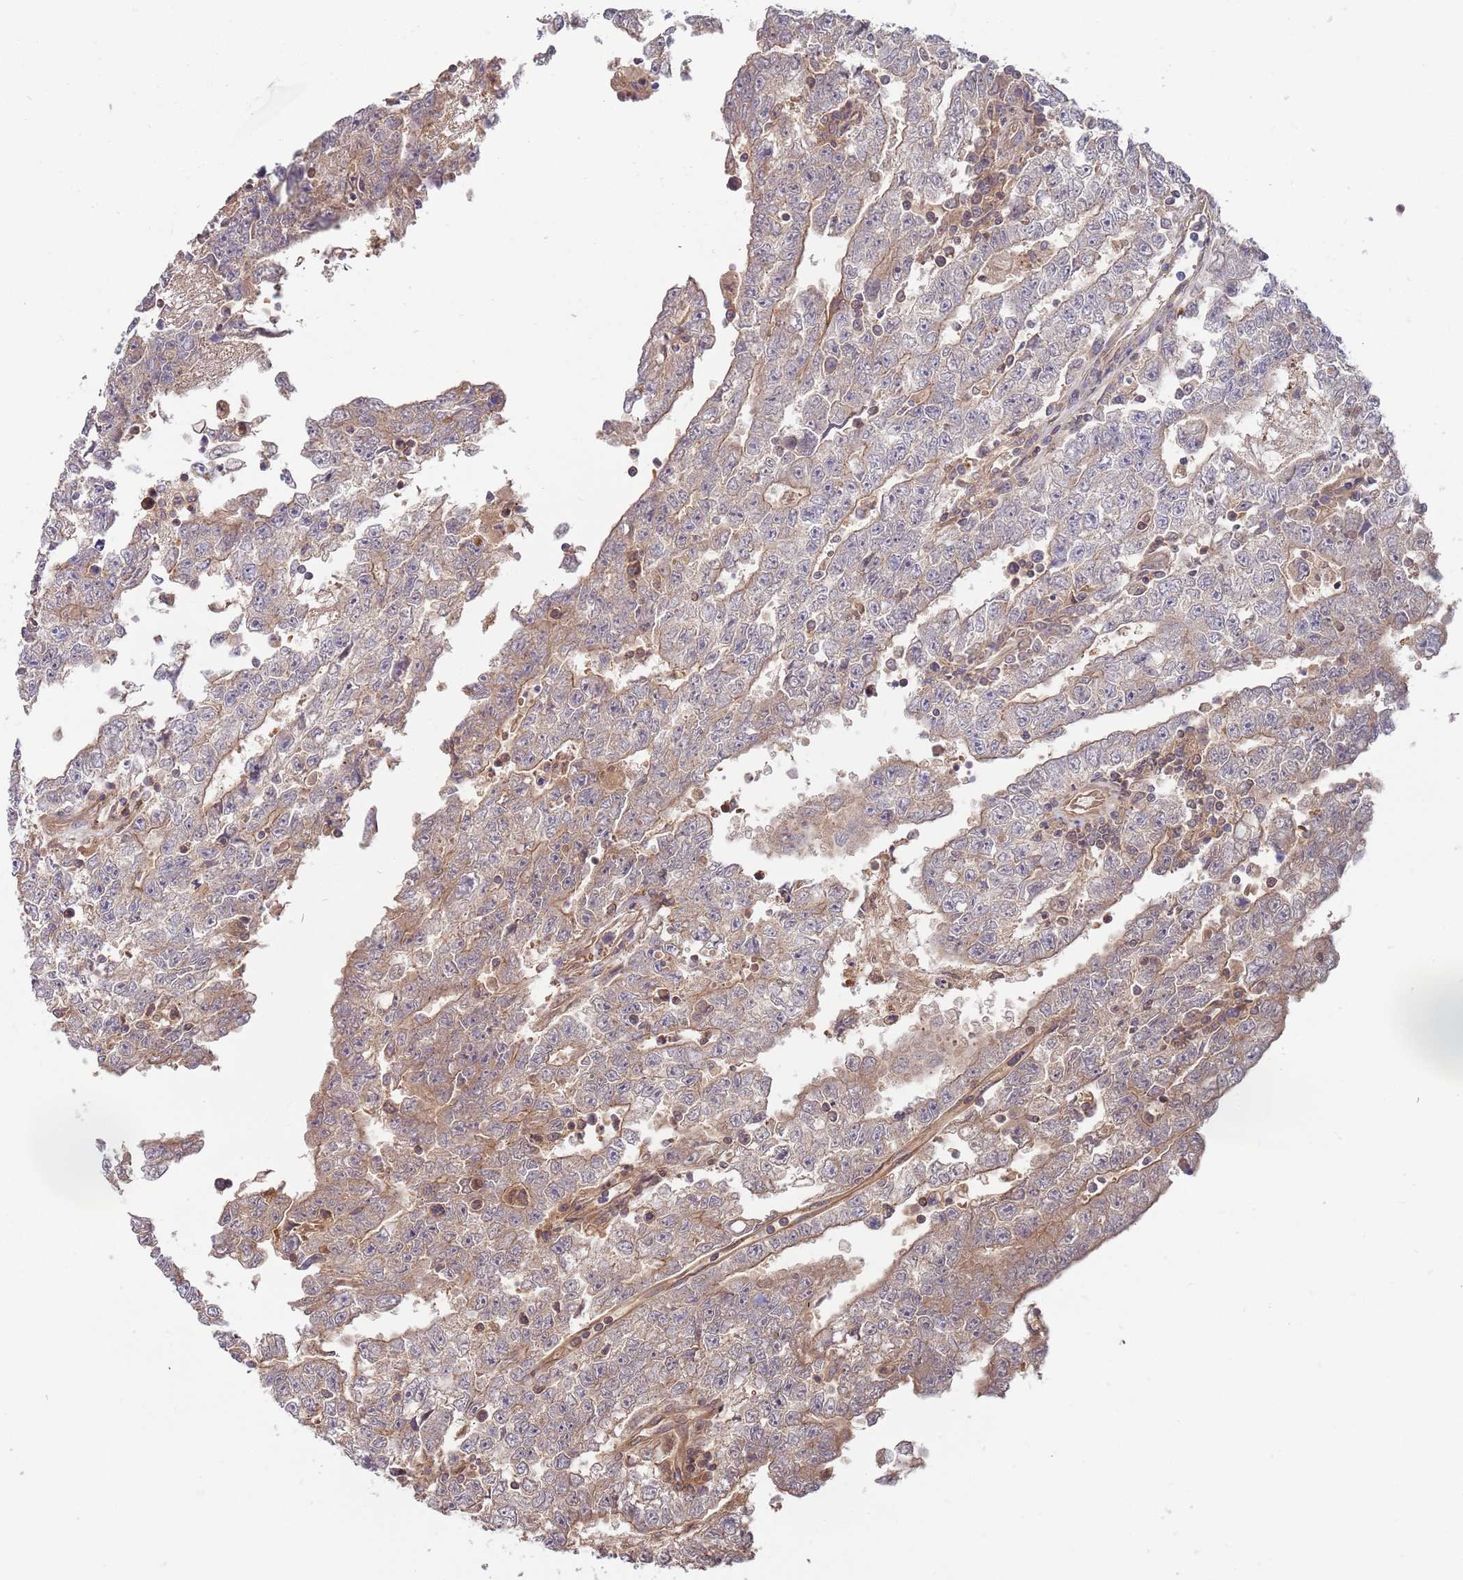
{"staining": {"intensity": "weak", "quantity": "25%-75%", "location": "cytoplasmic/membranous"}, "tissue": "testis cancer", "cell_type": "Tumor cells", "image_type": "cancer", "snomed": [{"axis": "morphology", "description": "Carcinoma, Embryonal, NOS"}, {"axis": "topography", "description": "Testis"}], "caption": "IHC photomicrograph of testis cancer (embryonal carcinoma) stained for a protein (brown), which demonstrates low levels of weak cytoplasmic/membranous expression in approximately 25%-75% of tumor cells.", "gene": "GSDMD", "patient": {"sex": "male", "age": 25}}